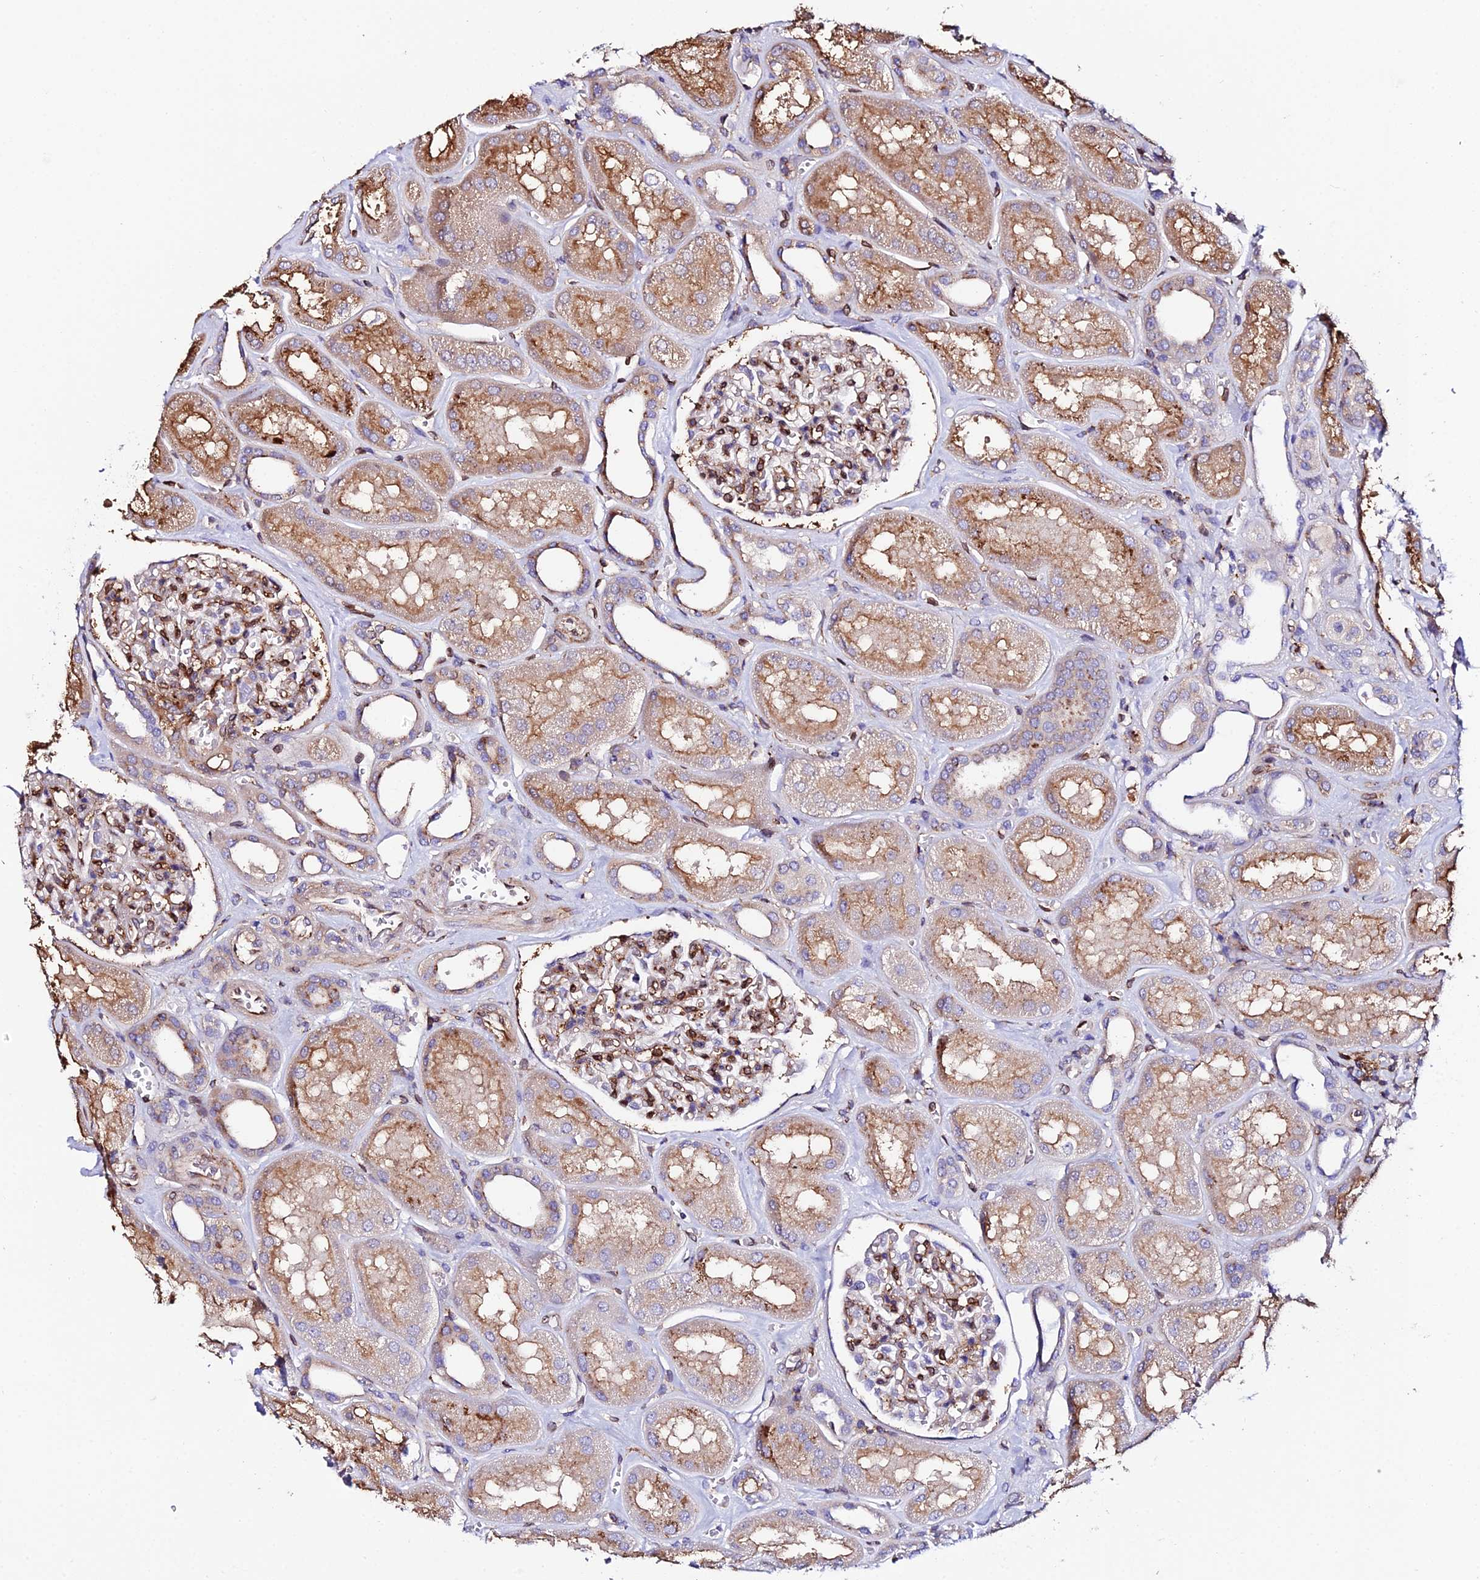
{"staining": {"intensity": "strong", "quantity": "25%-75%", "location": "cytoplasmic/membranous"}, "tissue": "kidney", "cell_type": "Cells in glomeruli", "image_type": "normal", "snomed": [{"axis": "morphology", "description": "Normal tissue, NOS"}, {"axis": "morphology", "description": "Adenocarcinoma, NOS"}, {"axis": "topography", "description": "Kidney"}], "caption": "High-magnification brightfield microscopy of unremarkable kidney stained with DAB (3,3'-diaminobenzidine) (brown) and counterstained with hematoxylin (blue). cells in glomeruli exhibit strong cytoplasmic/membranous expression is identified in approximately25%-75% of cells.", "gene": "TRPV2", "patient": {"sex": "female", "age": 68}}